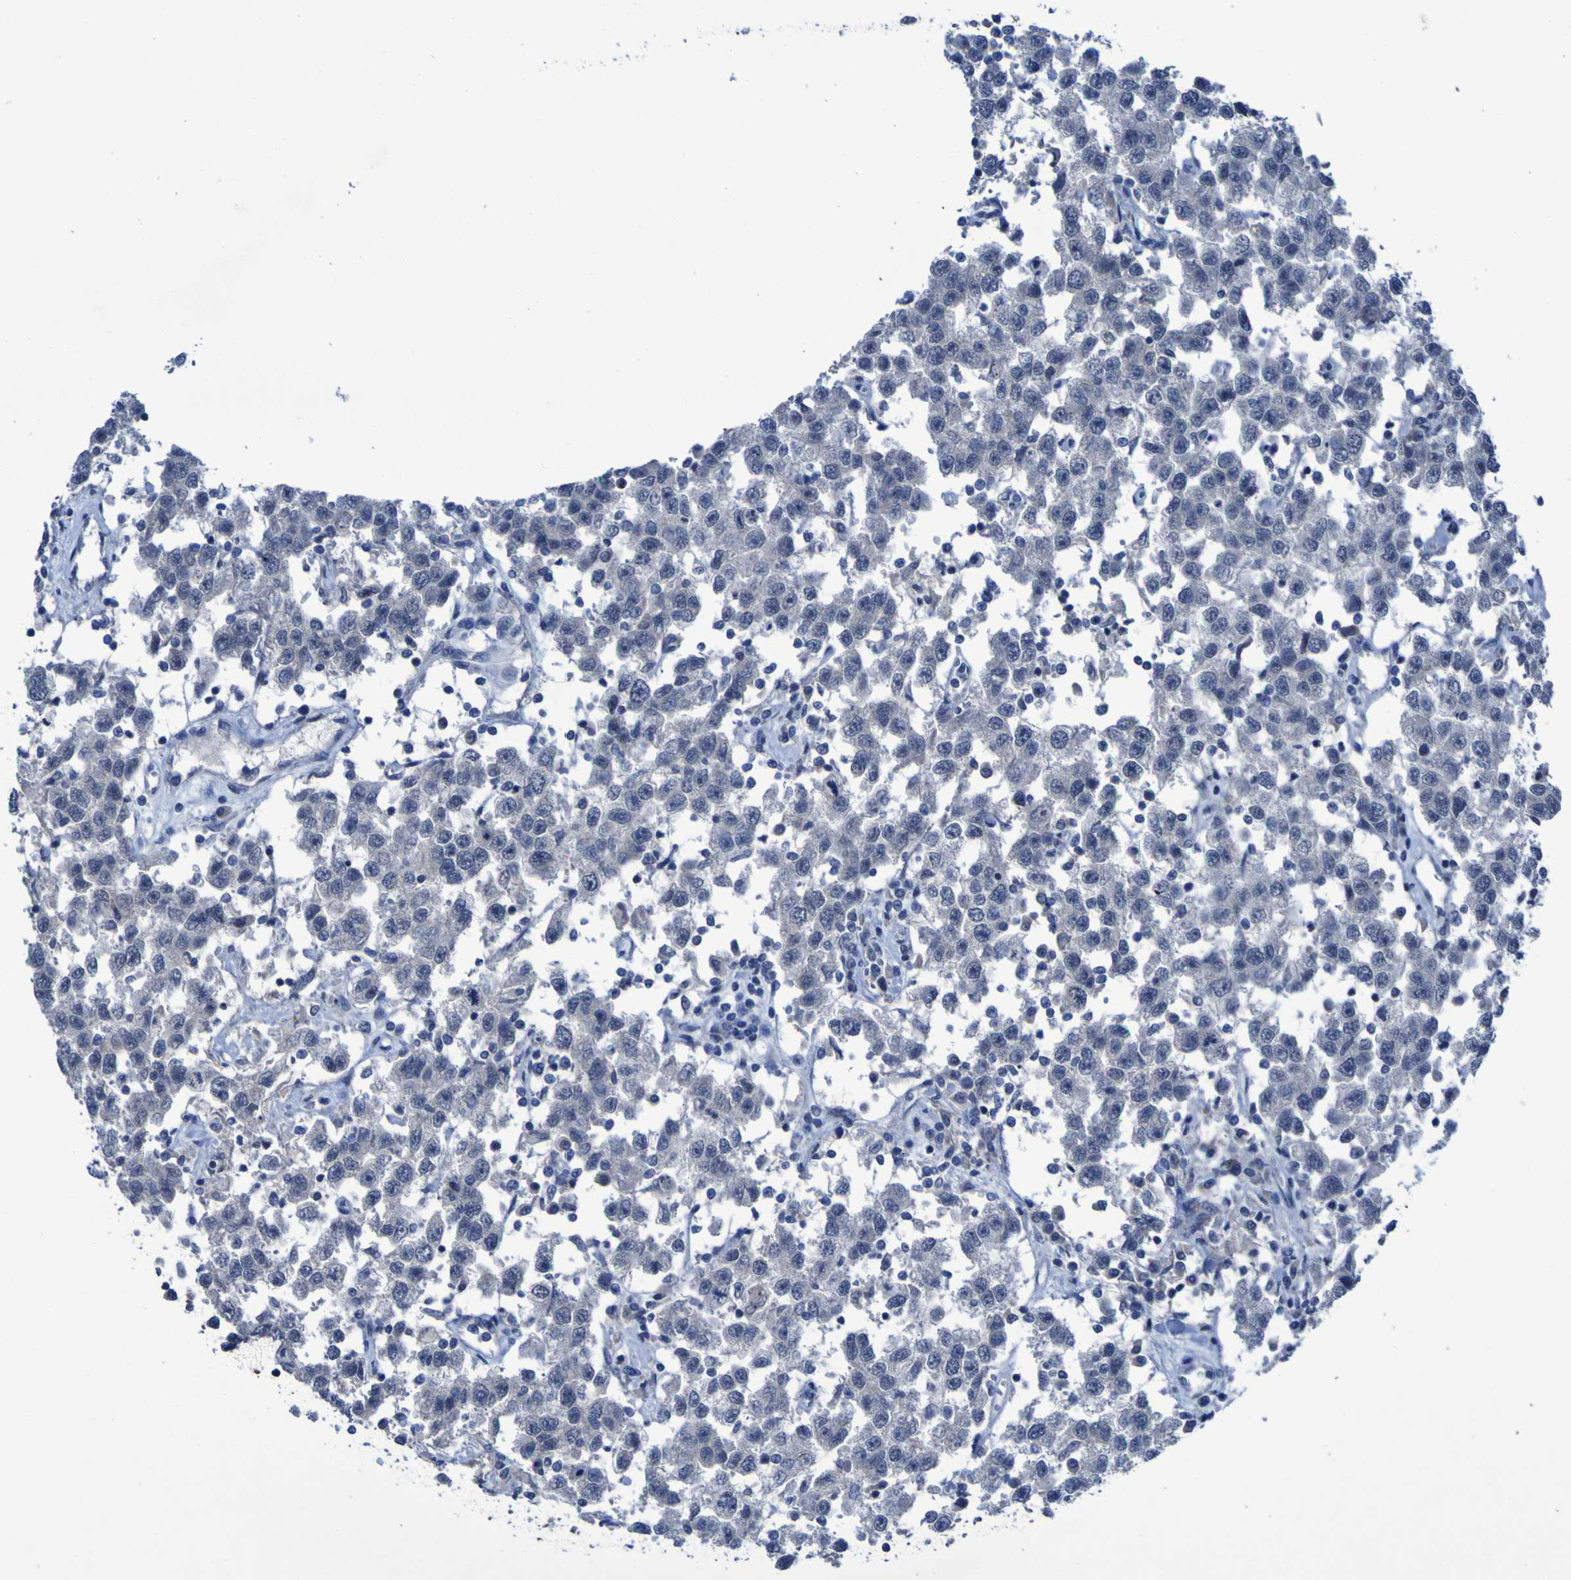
{"staining": {"intensity": "negative", "quantity": "none", "location": "none"}, "tissue": "testis cancer", "cell_type": "Tumor cells", "image_type": "cancer", "snomed": [{"axis": "morphology", "description": "Seminoma, NOS"}, {"axis": "topography", "description": "Testis"}], "caption": "Testis cancer (seminoma) was stained to show a protein in brown. There is no significant positivity in tumor cells. (Stains: DAB IHC with hematoxylin counter stain, Microscopy: brightfield microscopy at high magnification).", "gene": "CLDN18", "patient": {"sex": "male", "age": 41}}